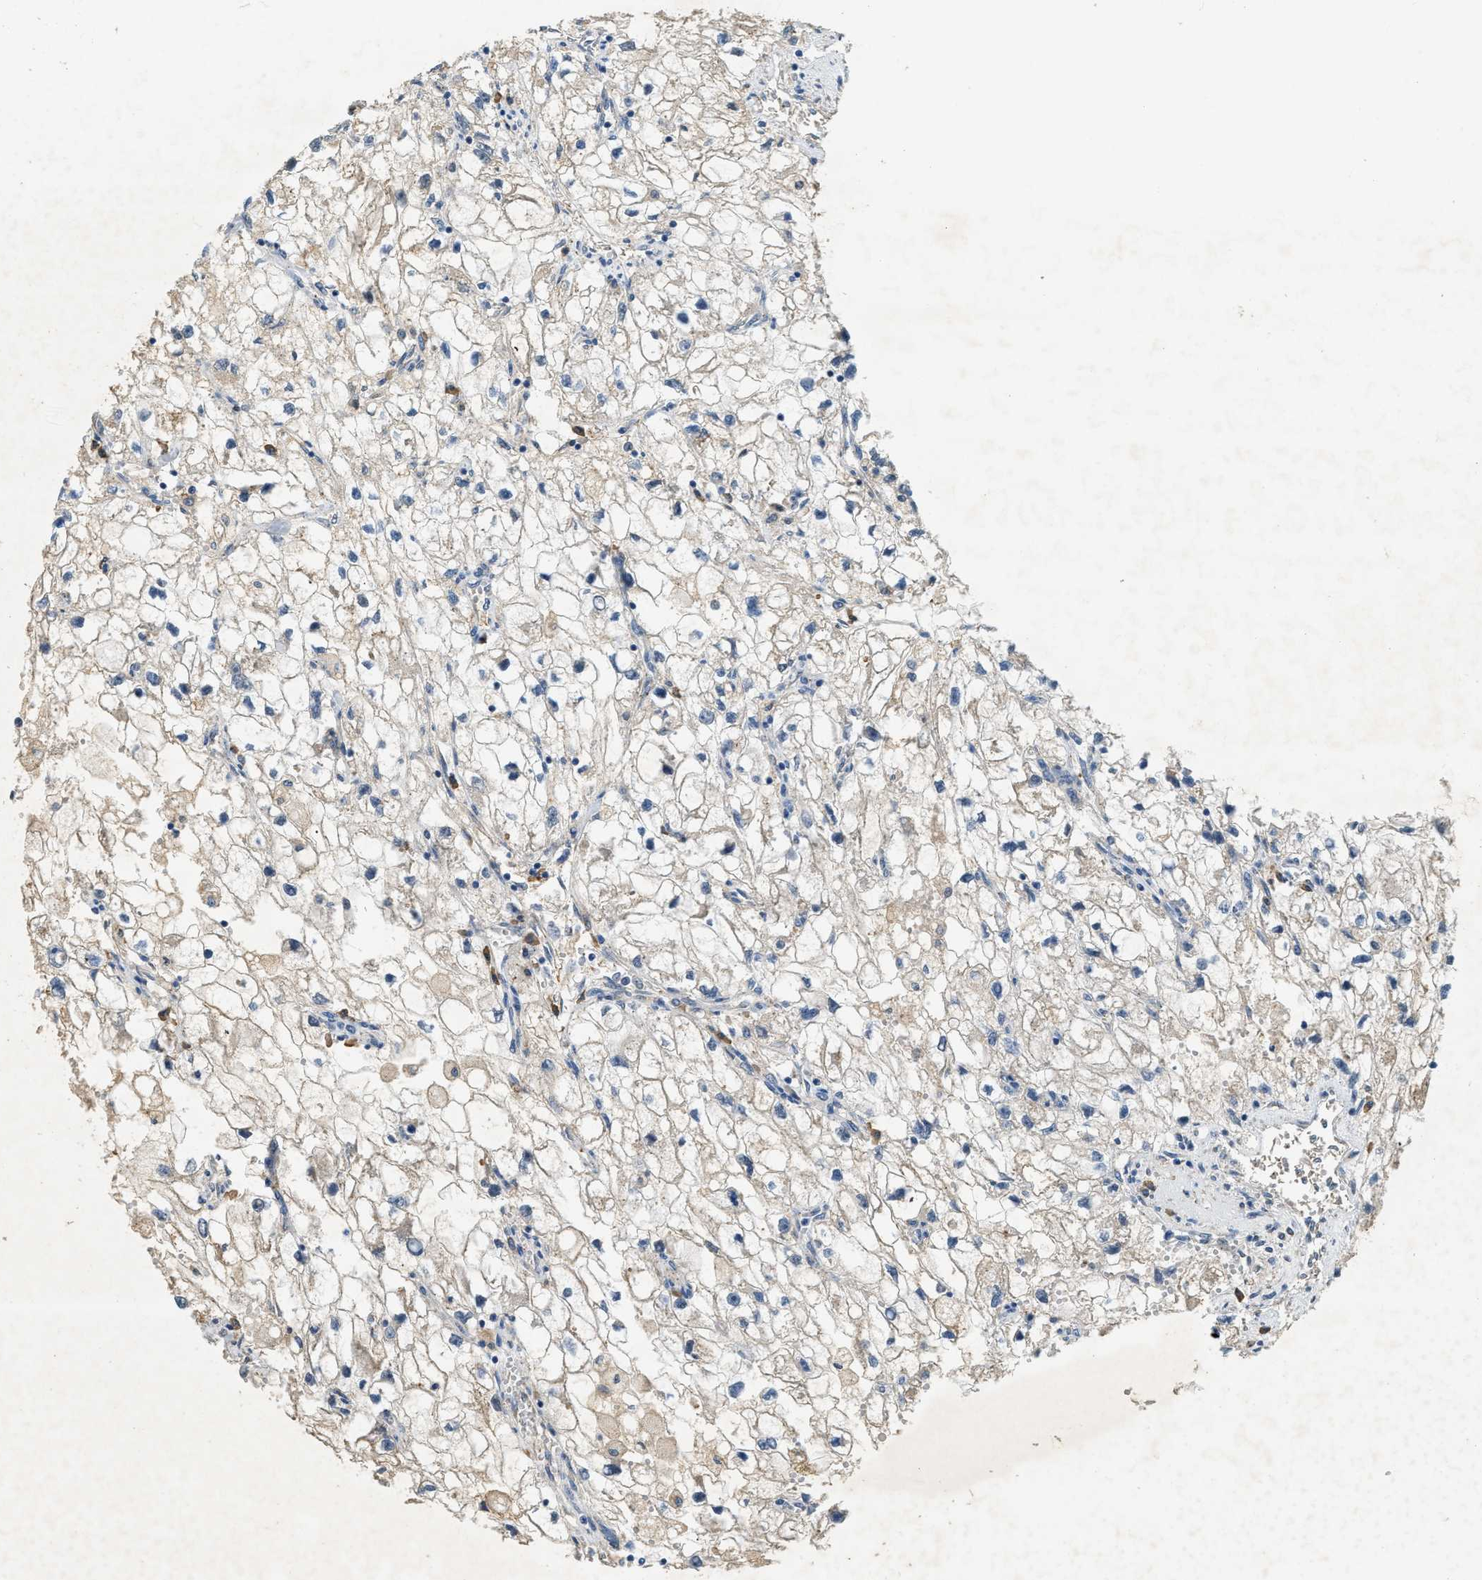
{"staining": {"intensity": "negative", "quantity": "none", "location": "none"}, "tissue": "renal cancer", "cell_type": "Tumor cells", "image_type": "cancer", "snomed": [{"axis": "morphology", "description": "Adenocarcinoma, NOS"}, {"axis": "topography", "description": "Kidney"}], "caption": "Human renal cancer (adenocarcinoma) stained for a protein using immunohistochemistry demonstrates no positivity in tumor cells.", "gene": "CFLAR", "patient": {"sex": "female", "age": 70}}